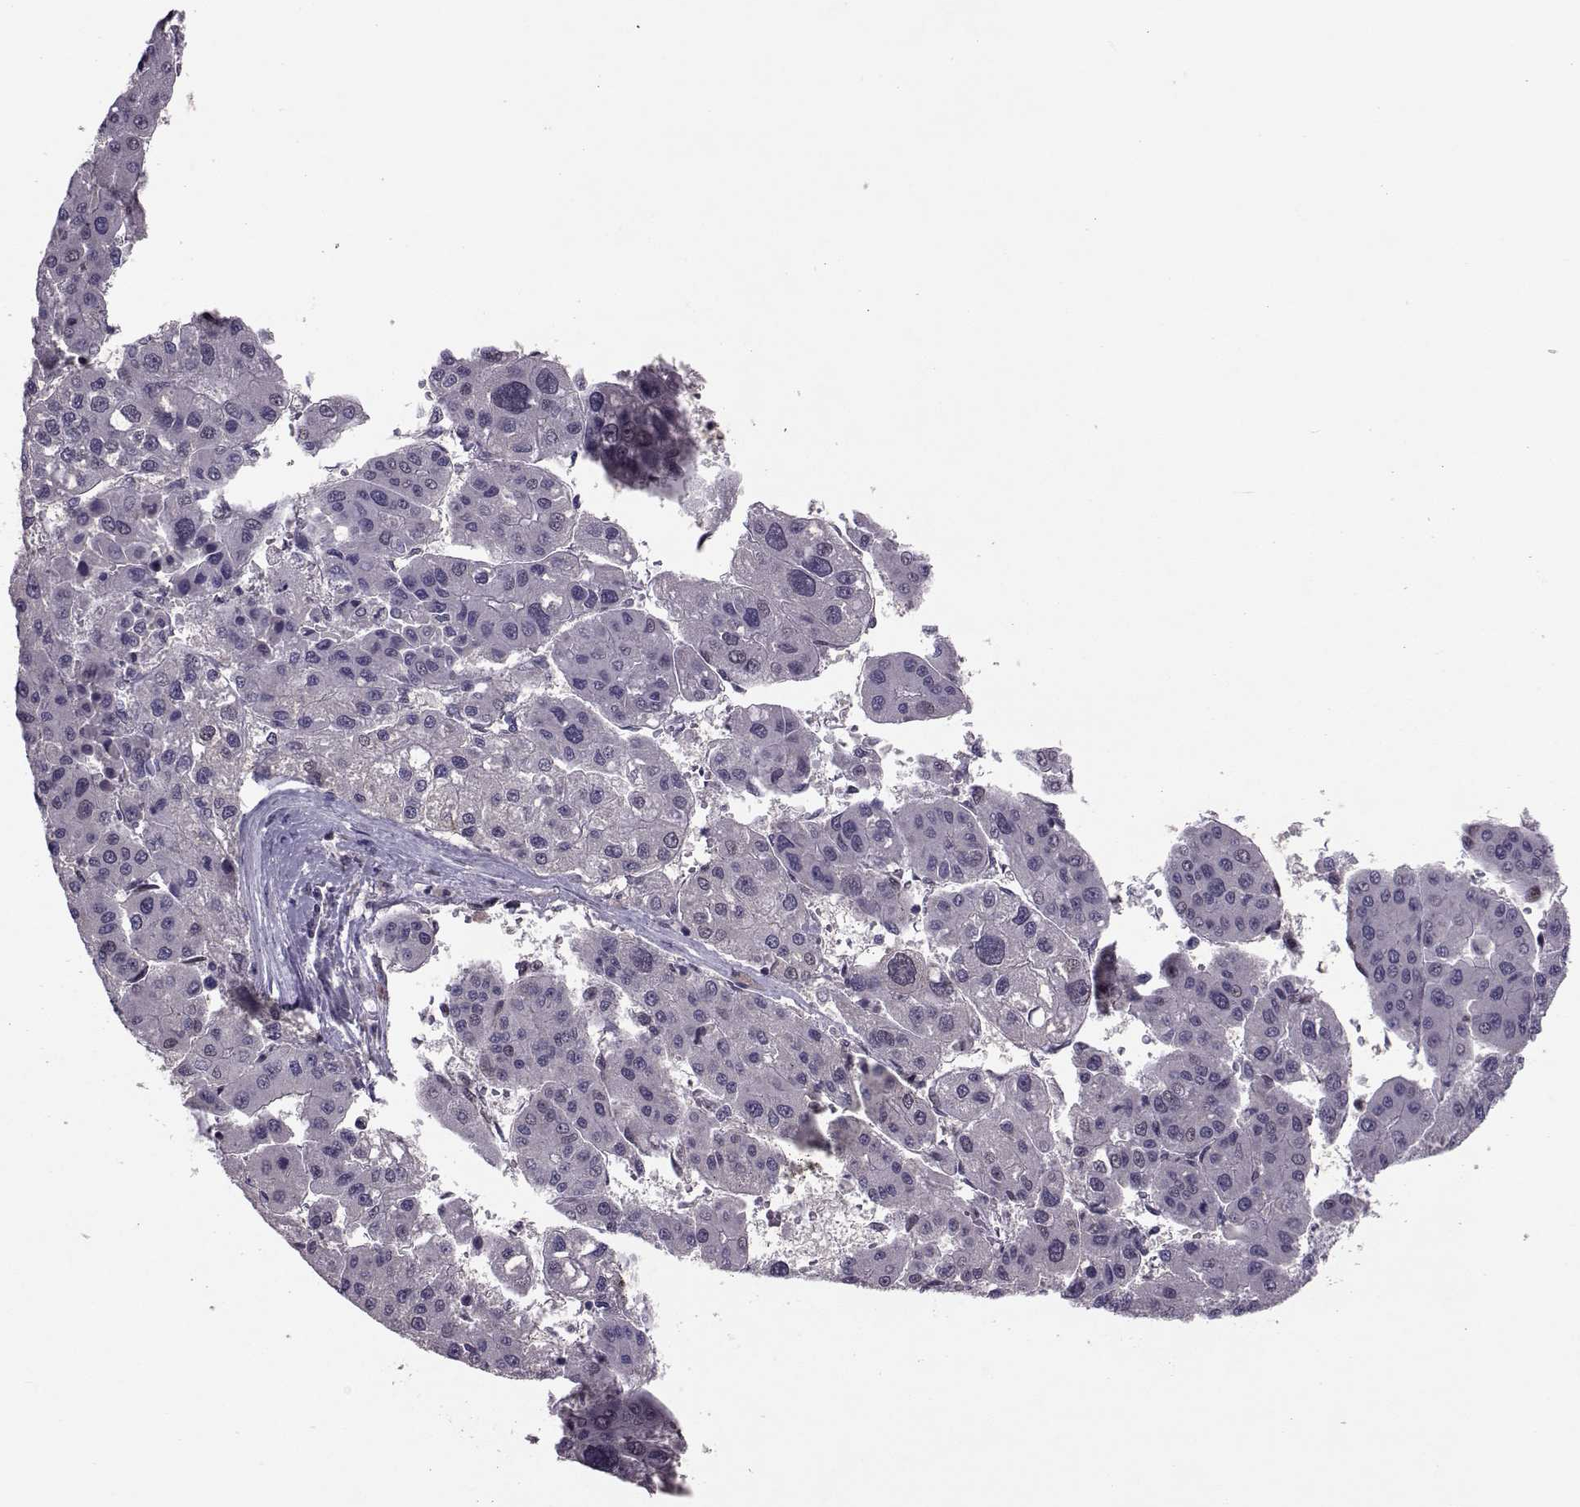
{"staining": {"intensity": "negative", "quantity": "none", "location": "none"}, "tissue": "liver cancer", "cell_type": "Tumor cells", "image_type": "cancer", "snomed": [{"axis": "morphology", "description": "Carcinoma, Hepatocellular, NOS"}, {"axis": "topography", "description": "Liver"}], "caption": "Hepatocellular carcinoma (liver) was stained to show a protein in brown. There is no significant positivity in tumor cells. Brightfield microscopy of IHC stained with DAB (3,3'-diaminobenzidine) (brown) and hematoxylin (blue), captured at high magnification.", "gene": "CDK4", "patient": {"sex": "male", "age": 73}}